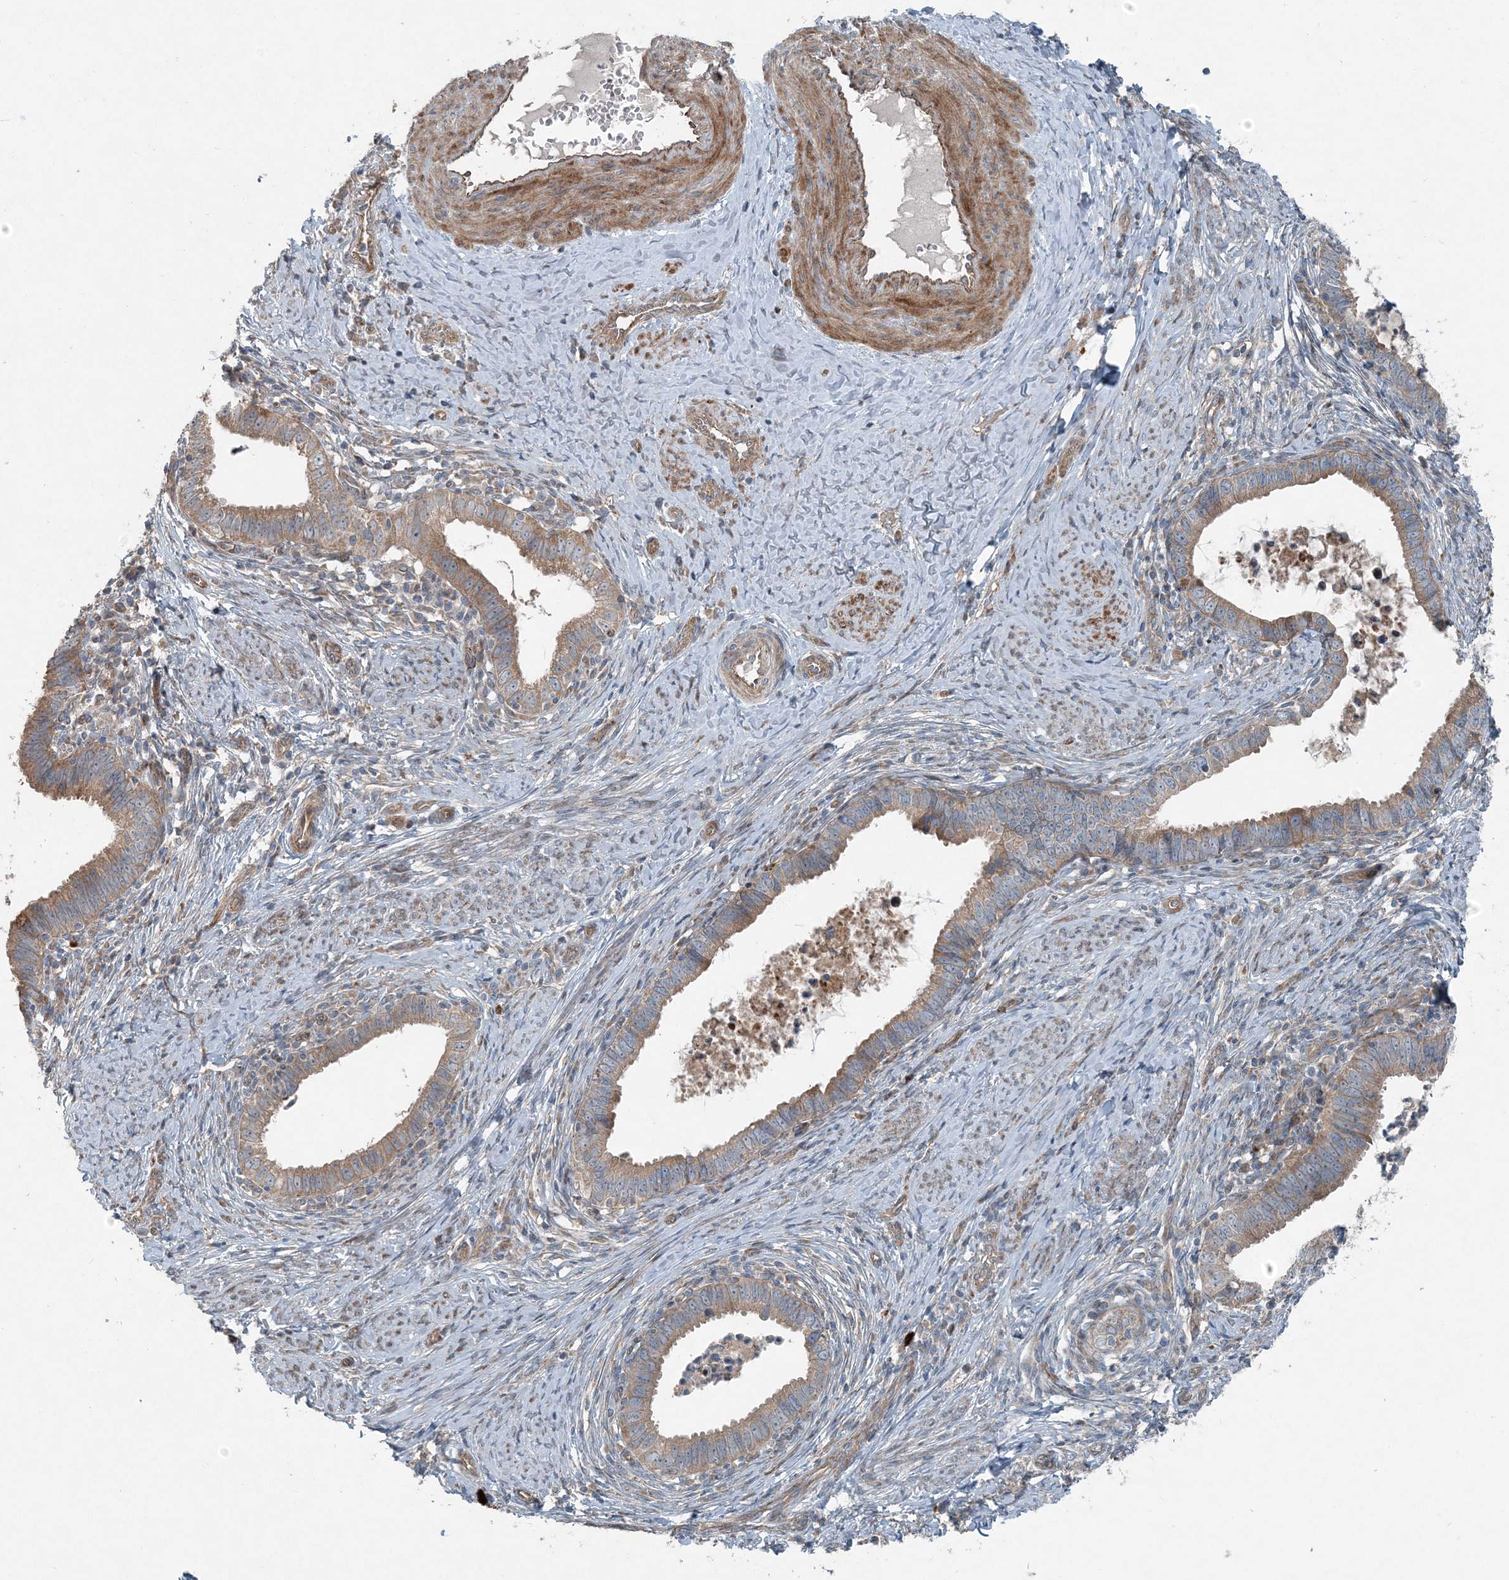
{"staining": {"intensity": "moderate", "quantity": ">75%", "location": "cytoplasmic/membranous"}, "tissue": "cervical cancer", "cell_type": "Tumor cells", "image_type": "cancer", "snomed": [{"axis": "morphology", "description": "Adenocarcinoma, NOS"}, {"axis": "topography", "description": "Cervix"}], "caption": "Brown immunohistochemical staining in human cervical cancer (adenocarcinoma) reveals moderate cytoplasmic/membranous positivity in about >75% of tumor cells. (Brightfield microscopy of DAB IHC at high magnification).", "gene": "INTU", "patient": {"sex": "female", "age": 36}}